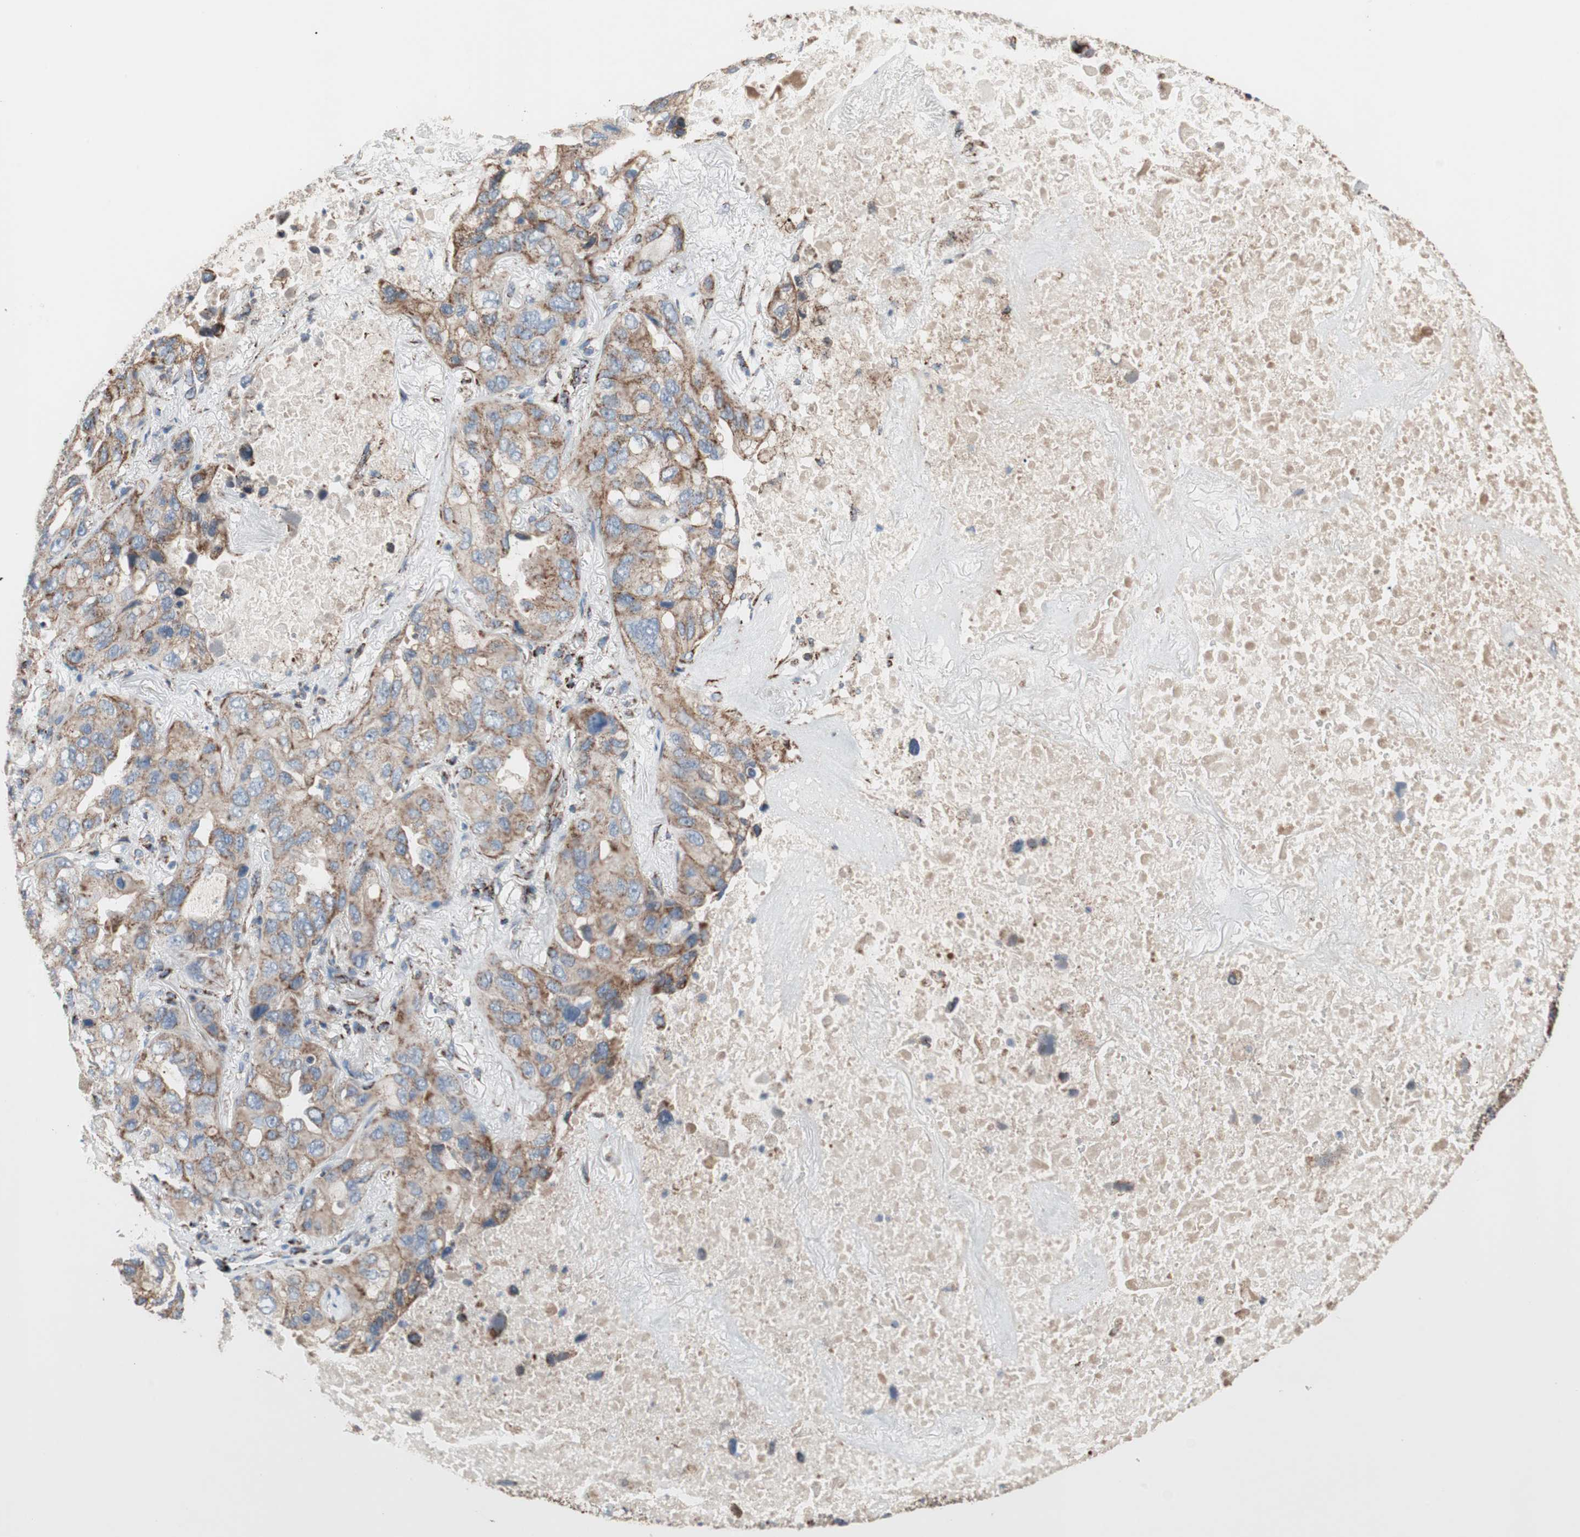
{"staining": {"intensity": "moderate", "quantity": ">75%", "location": "cytoplasmic/membranous"}, "tissue": "lung cancer", "cell_type": "Tumor cells", "image_type": "cancer", "snomed": [{"axis": "morphology", "description": "Squamous cell carcinoma, NOS"}, {"axis": "topography", "description": "Lung"}], "caption": "Squamous cell carcinoma (lung) stained with a protein marker exhibits moderate staining in tumor cells.", "gene": "PCSK4", "patient": {"sex": "female", "age": 73}}